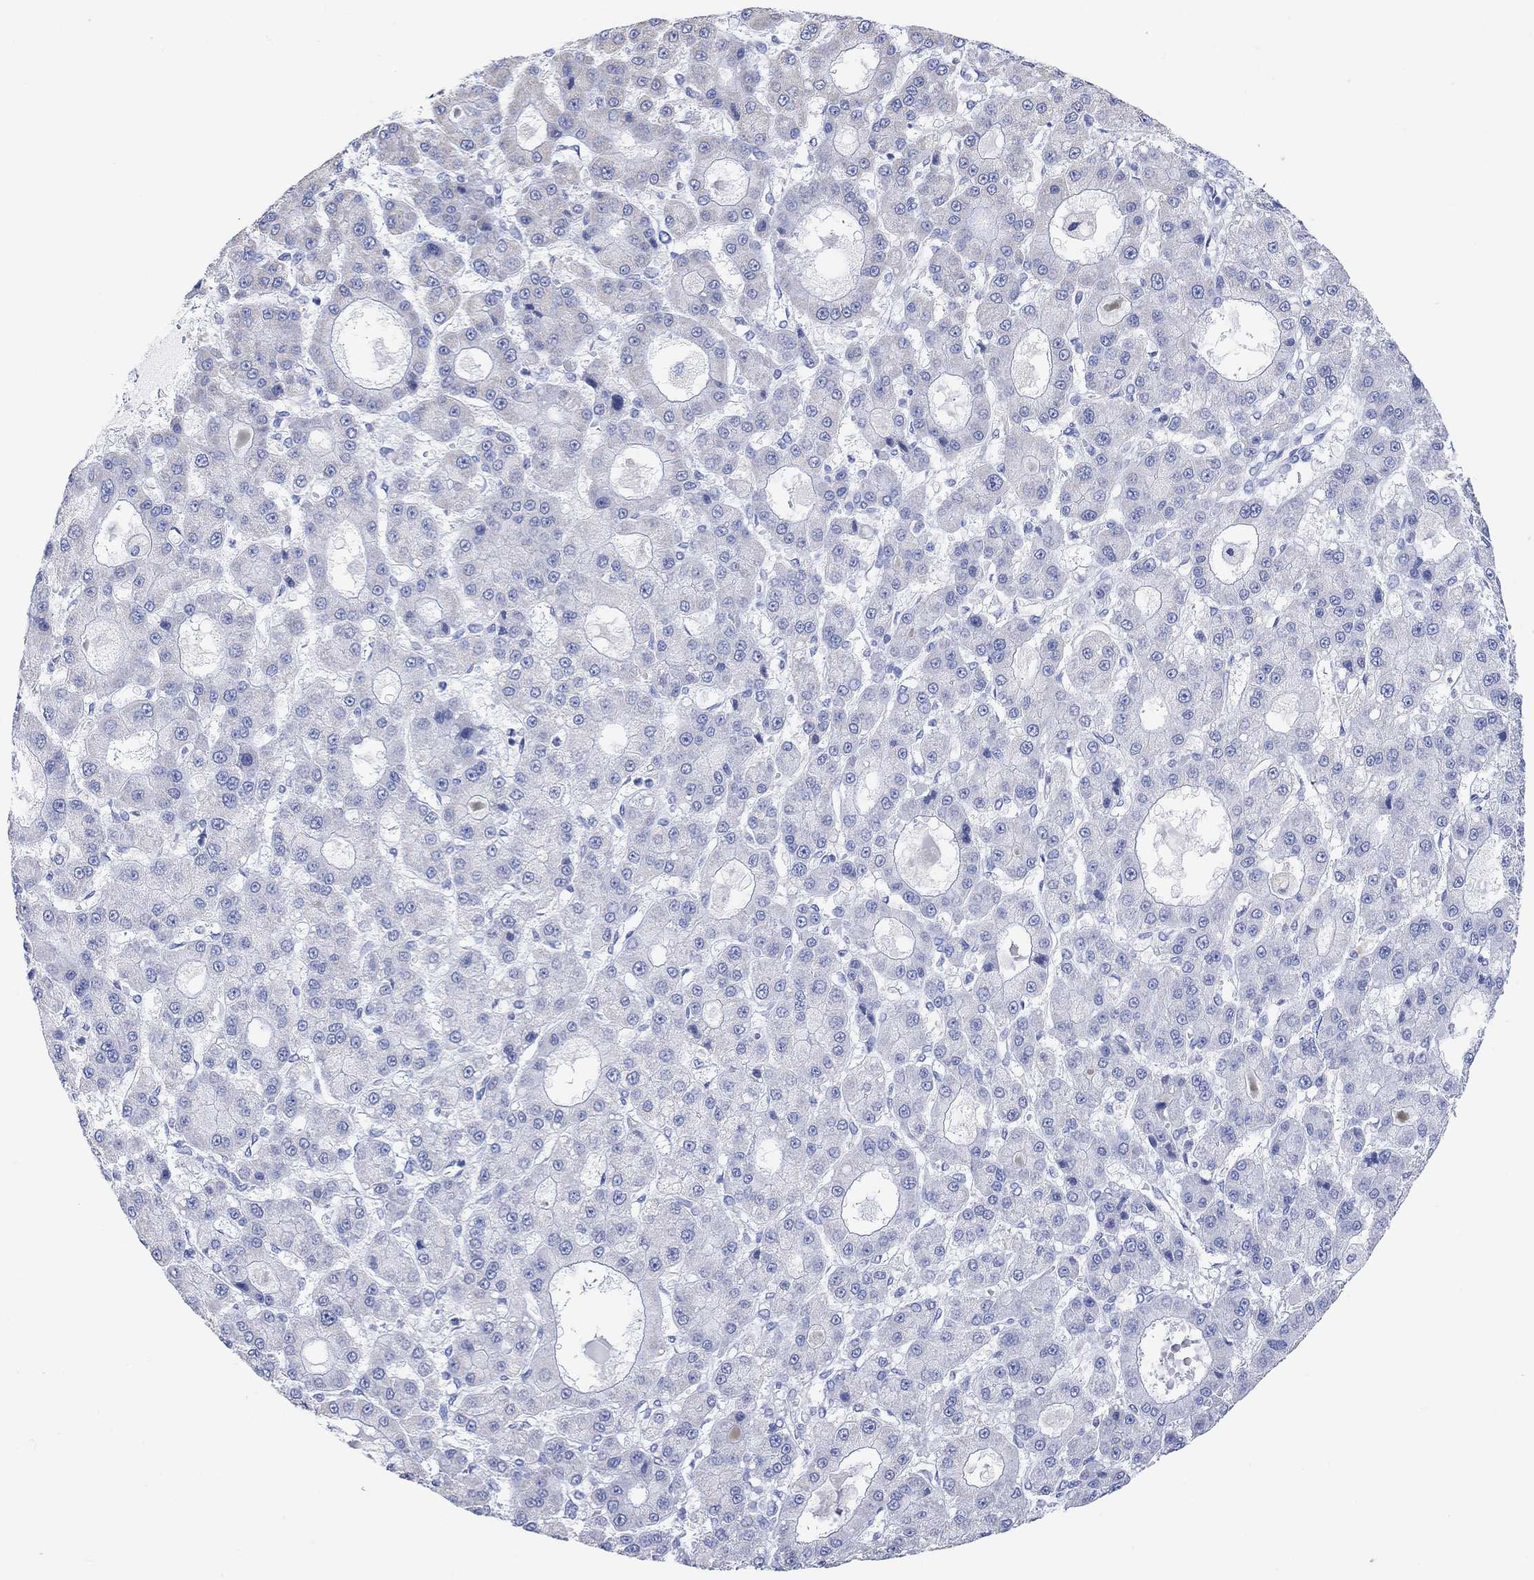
{"staining": {"intensity": "negative", "quantity": "none", "location": "none"}, "tissue": "liver cancer", "cell_type": "Tumor cells", "image_type": "cancer", "snomed": [{"axis": "morphology", "description": "Carcinoma, Hepatocellular, NOS"}, {"axis": "topography", "description": "Liver"}], "caption": "Liver hepatocellular carcinoma was stained to show a protein in brown. There is no significant expression in tumor cells. The staining was performed using DAB to visualize the protein expression in brown, while the nuclei were stained in blue with hematoxylin (Magnification: 20x).", "gene": "SYT12", "patient": {"sex": "male", "age": 70}}